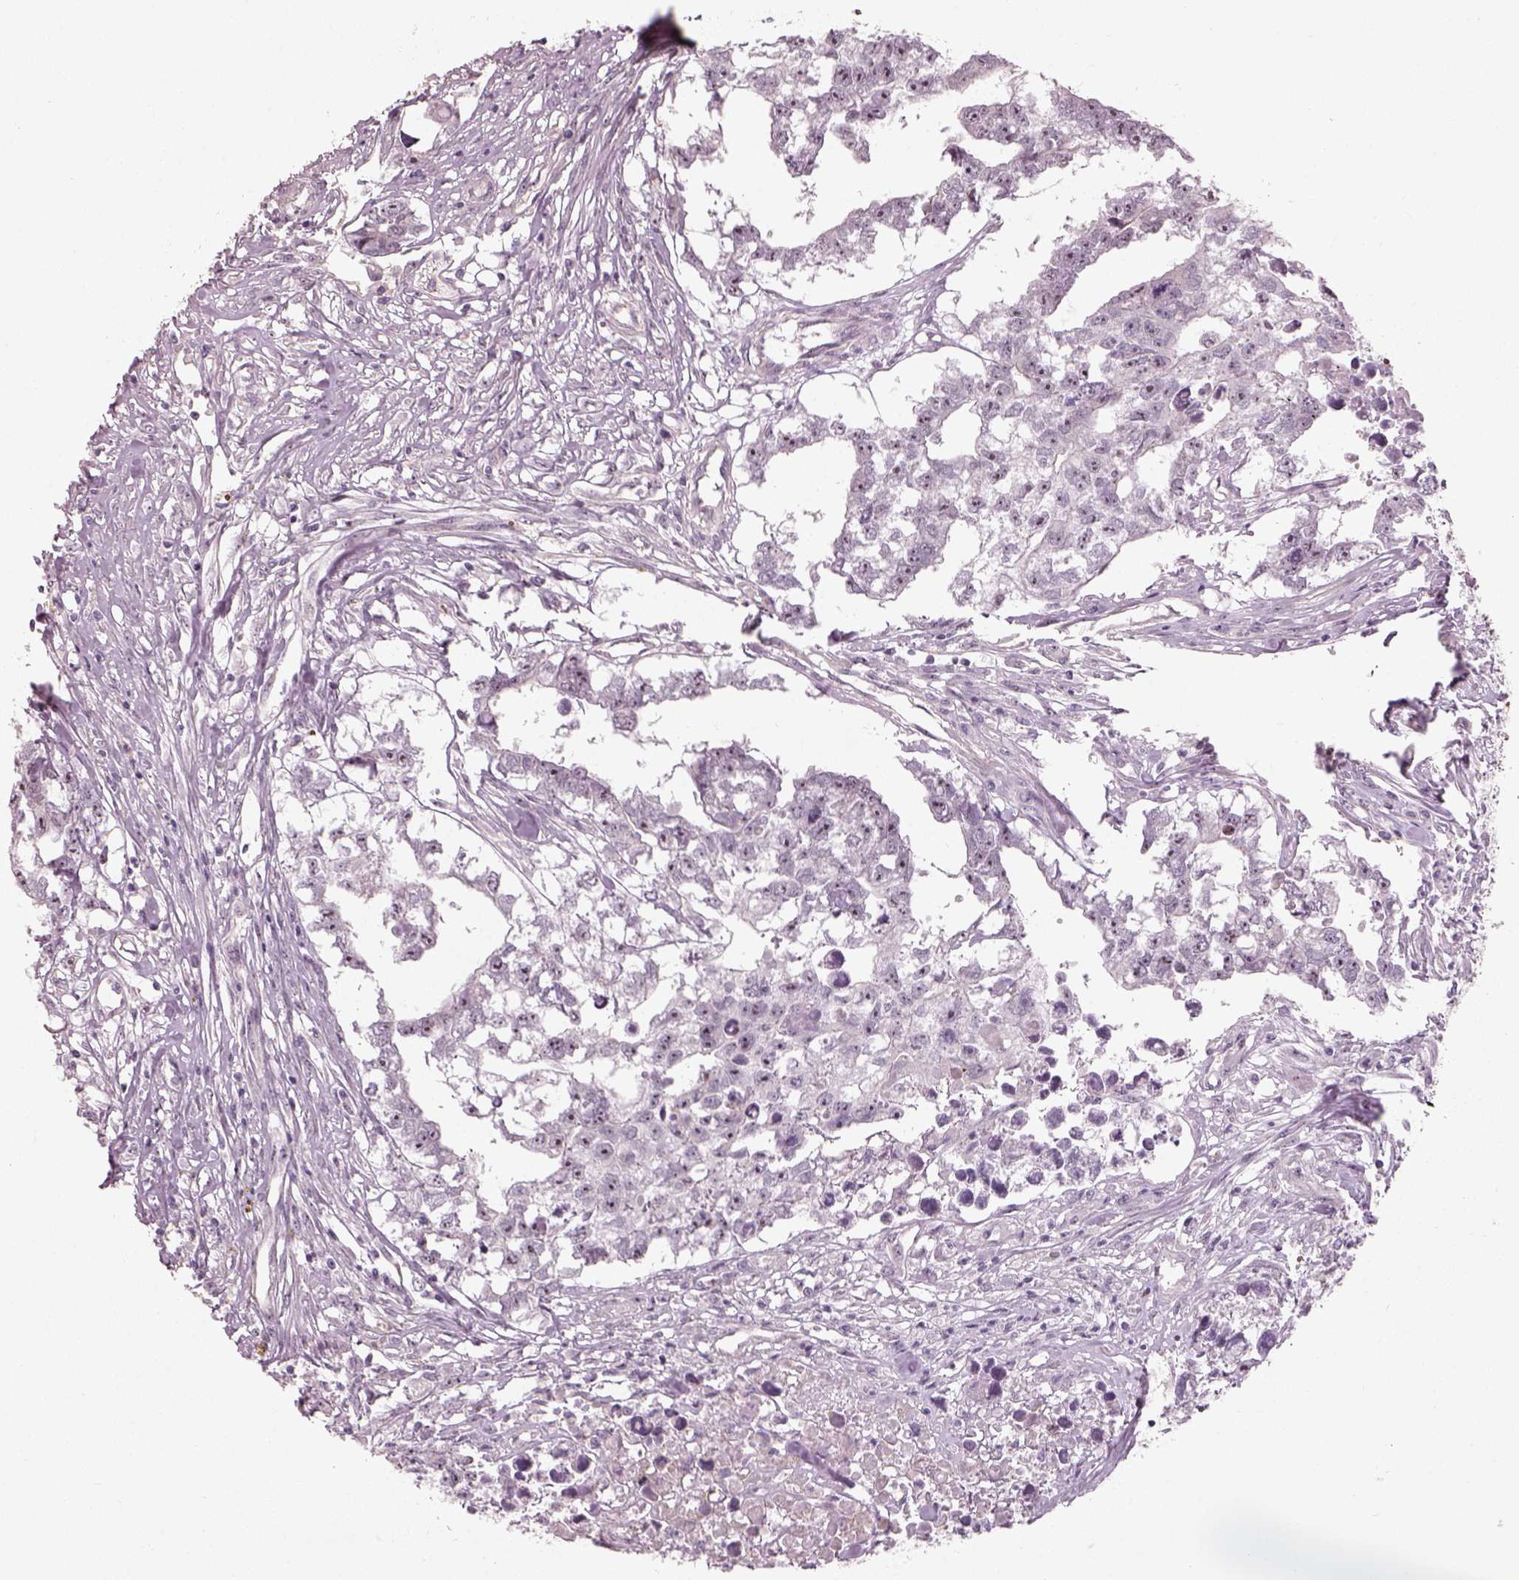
{"staining": {"intensity": "negative", "quantity": "none", "location": "none"}, "tissue": "testis cancer", "cell_type": "Tumor cells", "image_type": "cancer", "snomed": [{"axis": "morphology", "description": "Carcinoma, Embryonal, NOS"}, {"axis": "morphology", "description": "Teratoma, malignant, NOS"}, {"axis": "topography", "description": "Testis"}], "caption": "Immunohistochemistry (IHC) micrograph of testis embryonal carcinoma stained for a protein (brown), which shows no expression in tumor cells. (Immunohistochemistry (IHC), brightfield microscopy, high magnification).", "gene": "CDS1", "patient": {"sex": "male", "age": 44}}